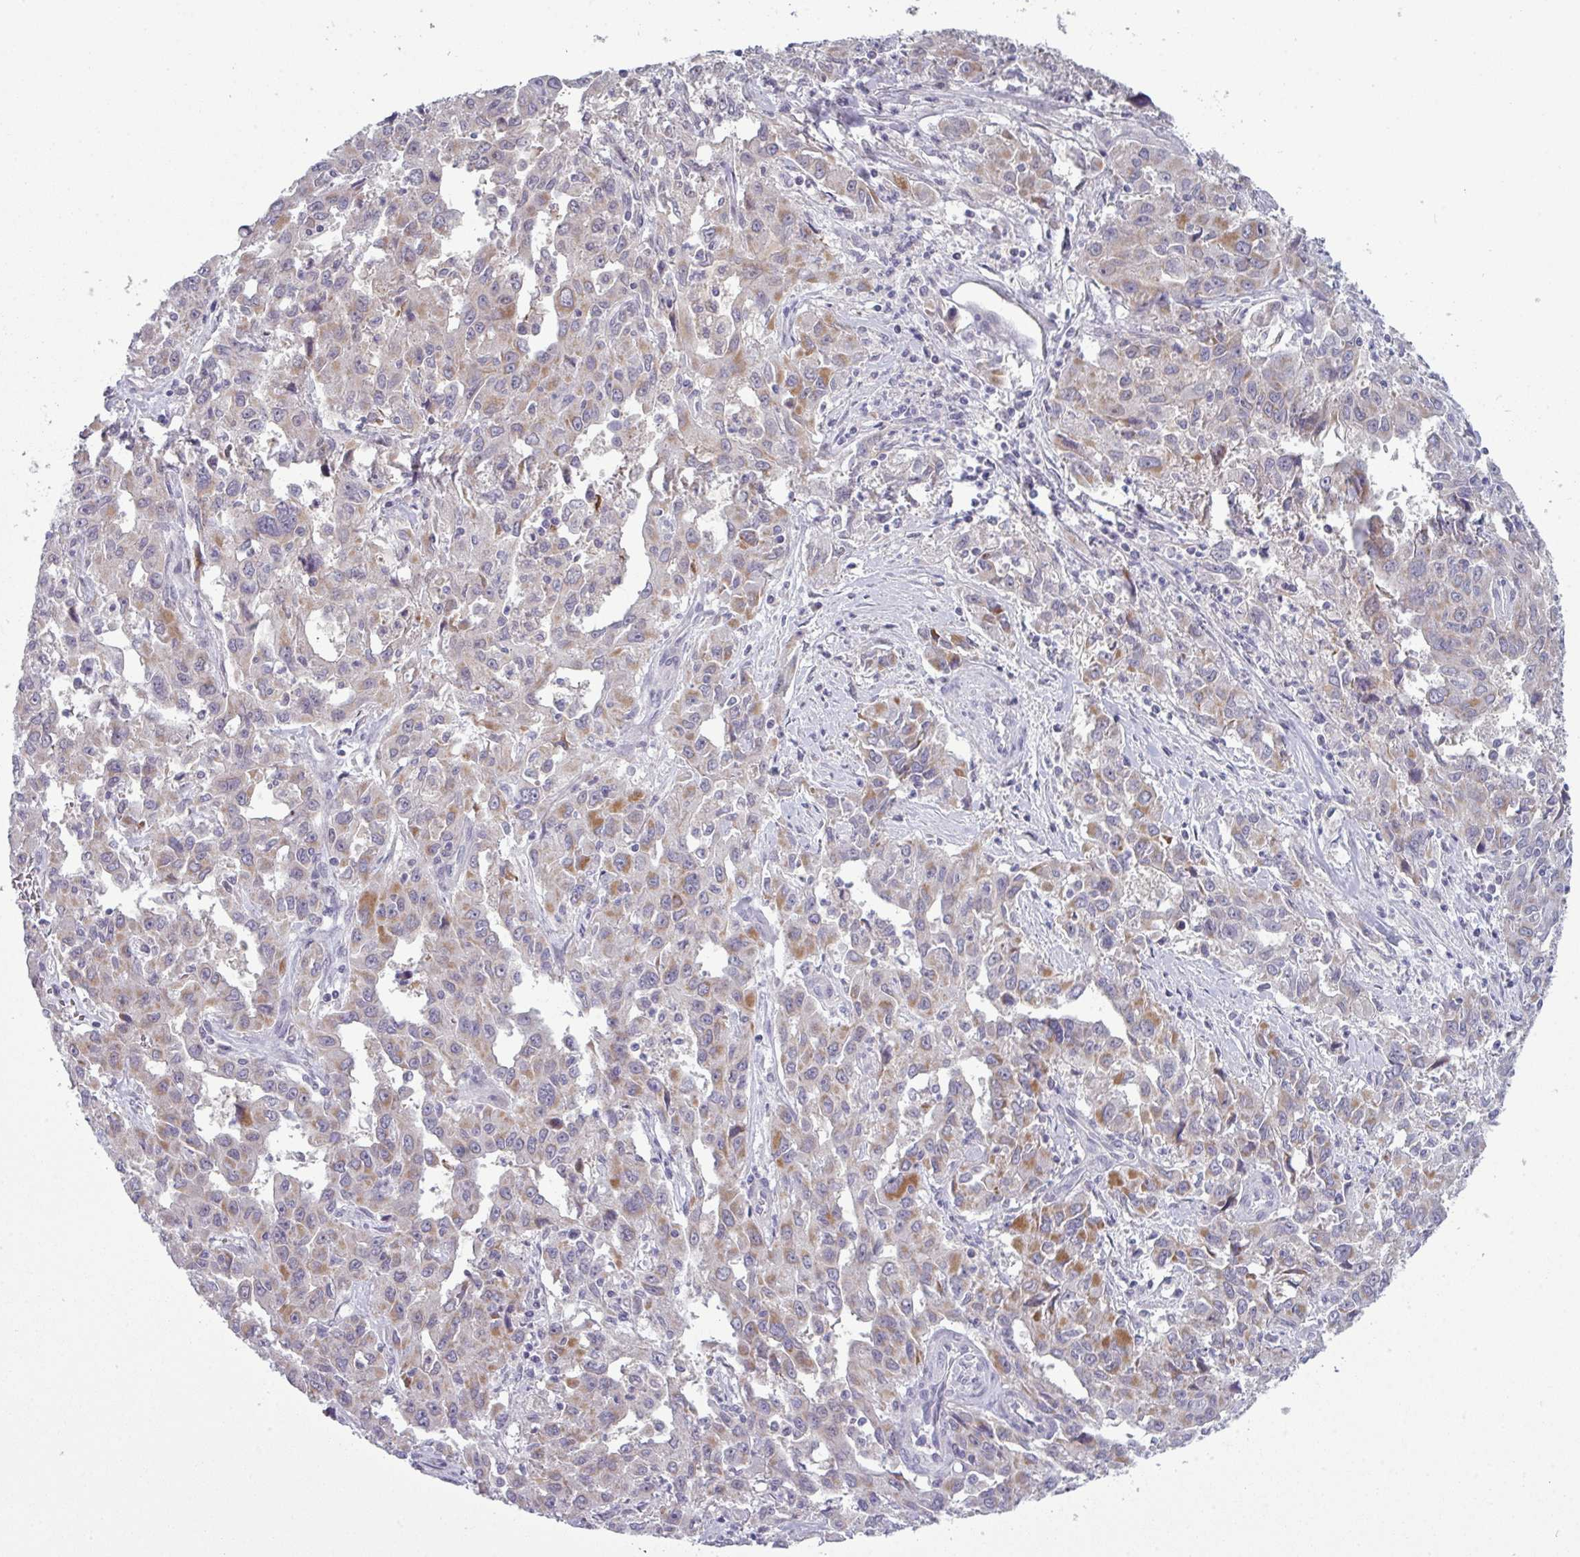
{"staining": {"intensity": "moderate", "quantity": "25%-75%", "location": "cytoplasmic/membranous"}, "tissue": "liver cancer", "cell_type": "Tumor cells", "image_type": "cancer", "snomed": [{"axis": "morphology", "description": "Carcinoma, Hepatocellular, NOS"}, {"axis": "topography", "description": "Liver"}], "caption": "The image exhibits a brown stain indicating the presence of a protein in the cytoplasmic/membranous of tumor cells in liver cancer (hepatocellular carcinoma). (Brightfield microscopy of DAB IHC at high magnification).", "gene": "ZNF615", "patient": {"sex": "male", "age": 63}}